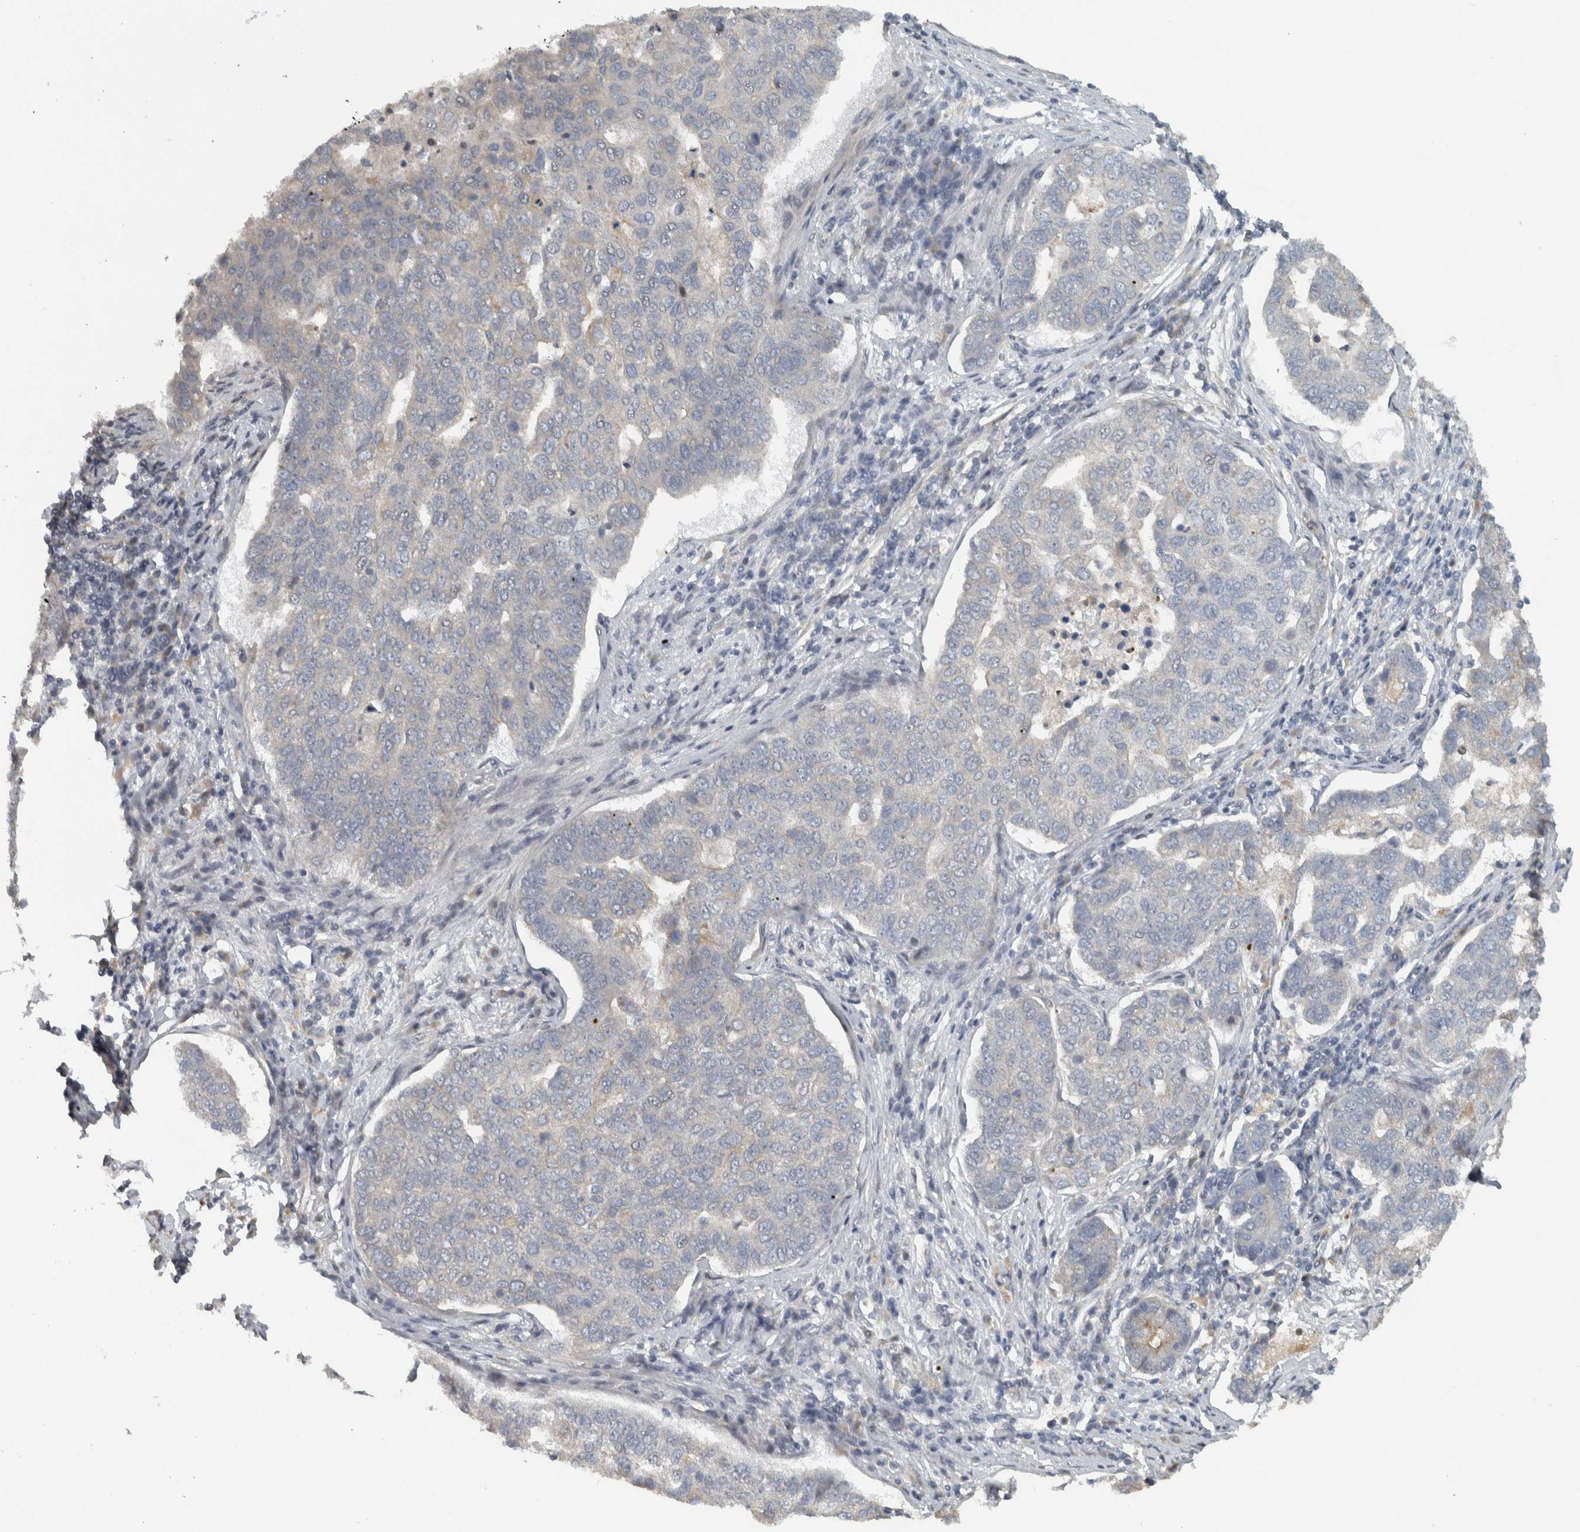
{"staining": {"intensity": "negative", "quantity": "none", "location": "none"}, "tissue": "pancreatic cancer", "cell_type": "Tumor cells", "image_type": "cancer", "snomed": [{"axis": "morphology", "description": "Adenocarcinoma, NOS"}, {"axis": "topography", "description": "Pancreas"}], "caption": "Immunohistochemical staining of adenocarcinoma (pancreatic) displays no significant expression in tumor cells. The staining was performed using DAB (3,3'-diaminobenzidine) to visualize the protein expression in brown, while the nuclei were stained in blue with hematoxylin (Magnification: 20x).", "gene": "NAPG", "patient": {"sex": "female", "age": 61}}